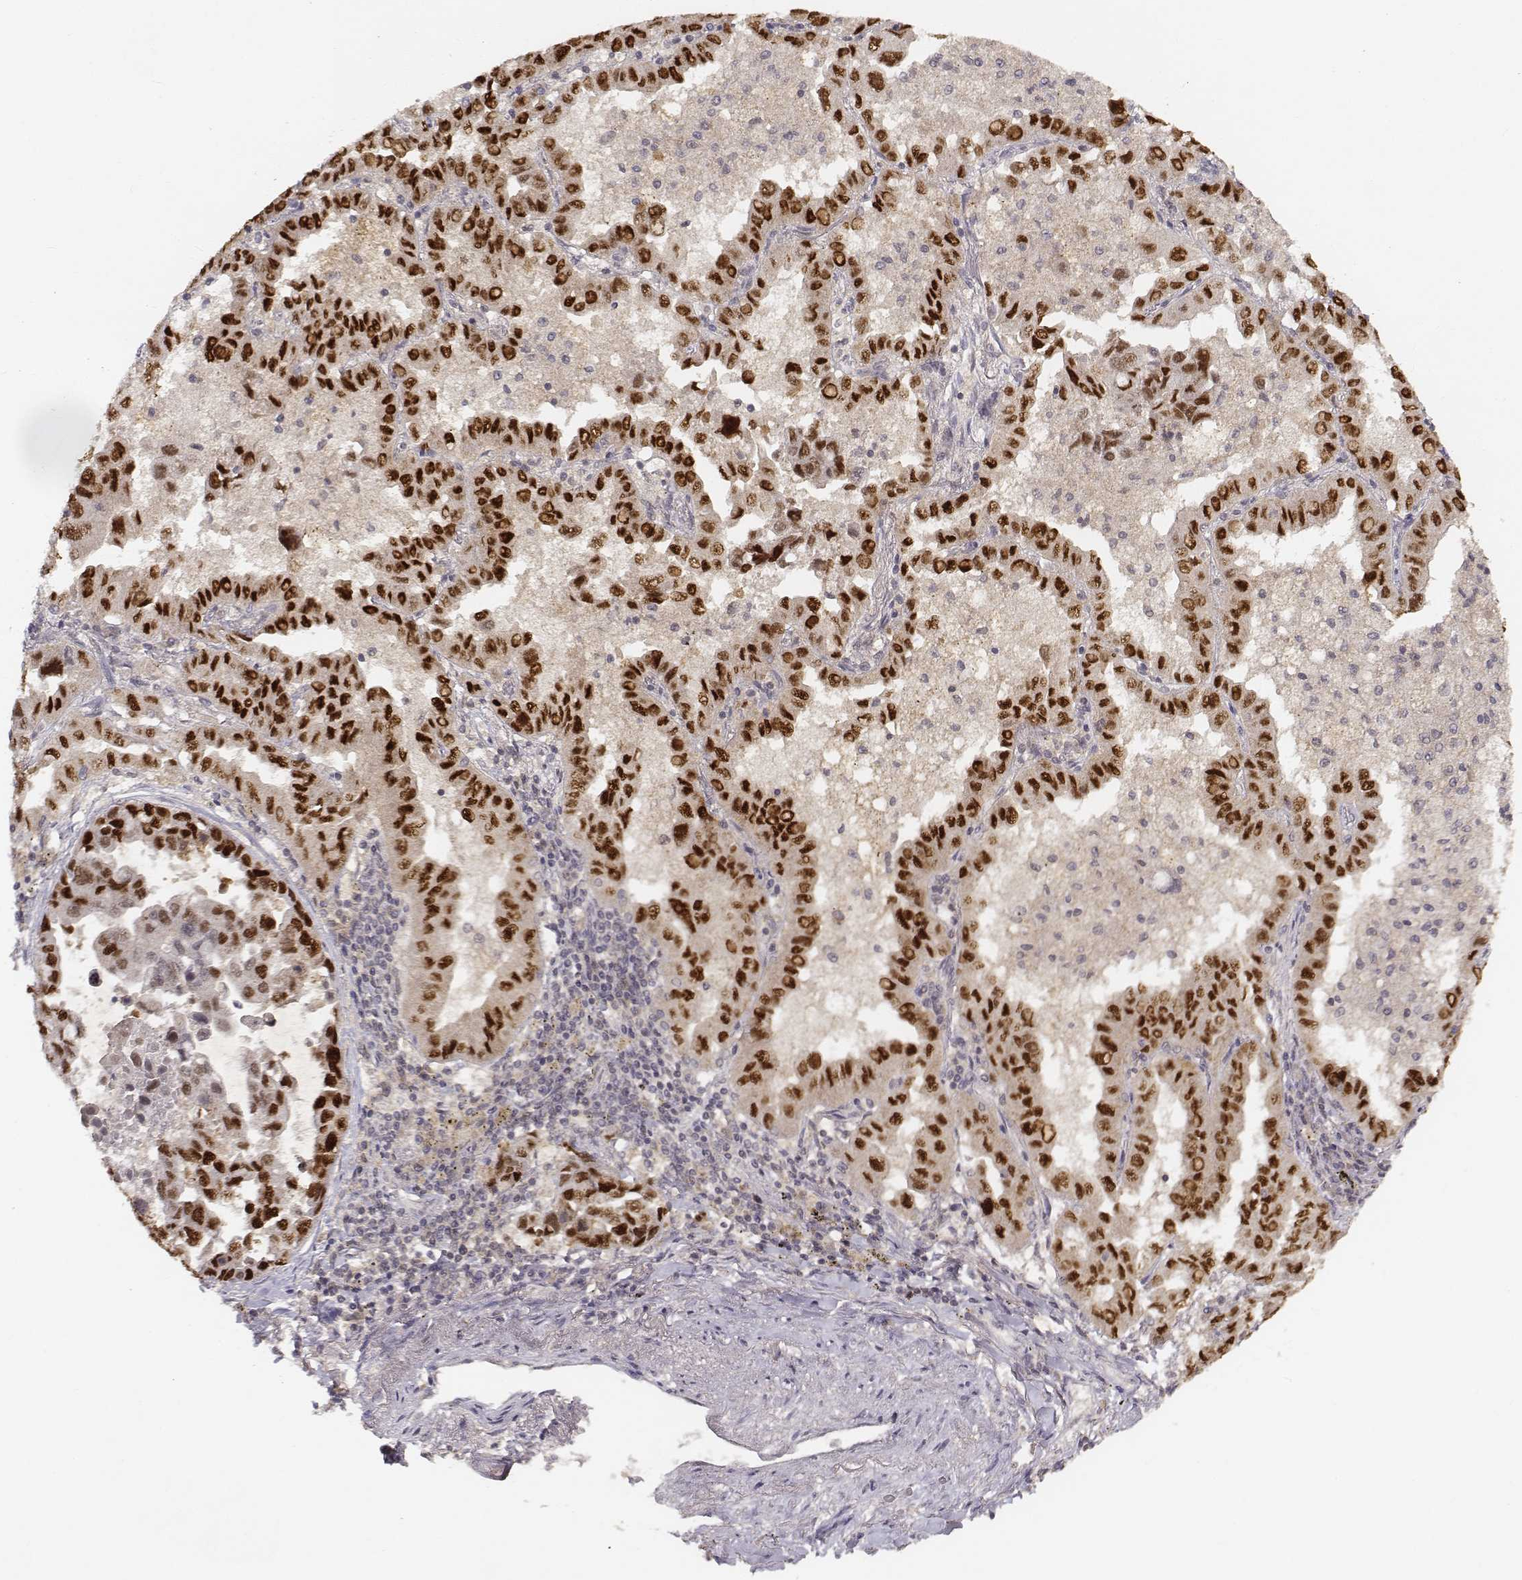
{"staining": {"intensity": "strong", "quantity": ">75%", "location": "nuclear"}, "tissue": "lung cancer", "cell_type": "Tumor cells", "image_type": "cancer", "snomed": [{"axis": "morphology", "description": "Adenocarcinoma, NOS"}, {"axis": "topography", "description": "Lung"}], "caption": "This is a histology image of immunohistochemistry staining of lung cancer (adenocarcinoma), which shows strong staining in the nuclear of tumor cells.", "gene": "FANCD2", "patient": {"sex": "male", "age": 64}}